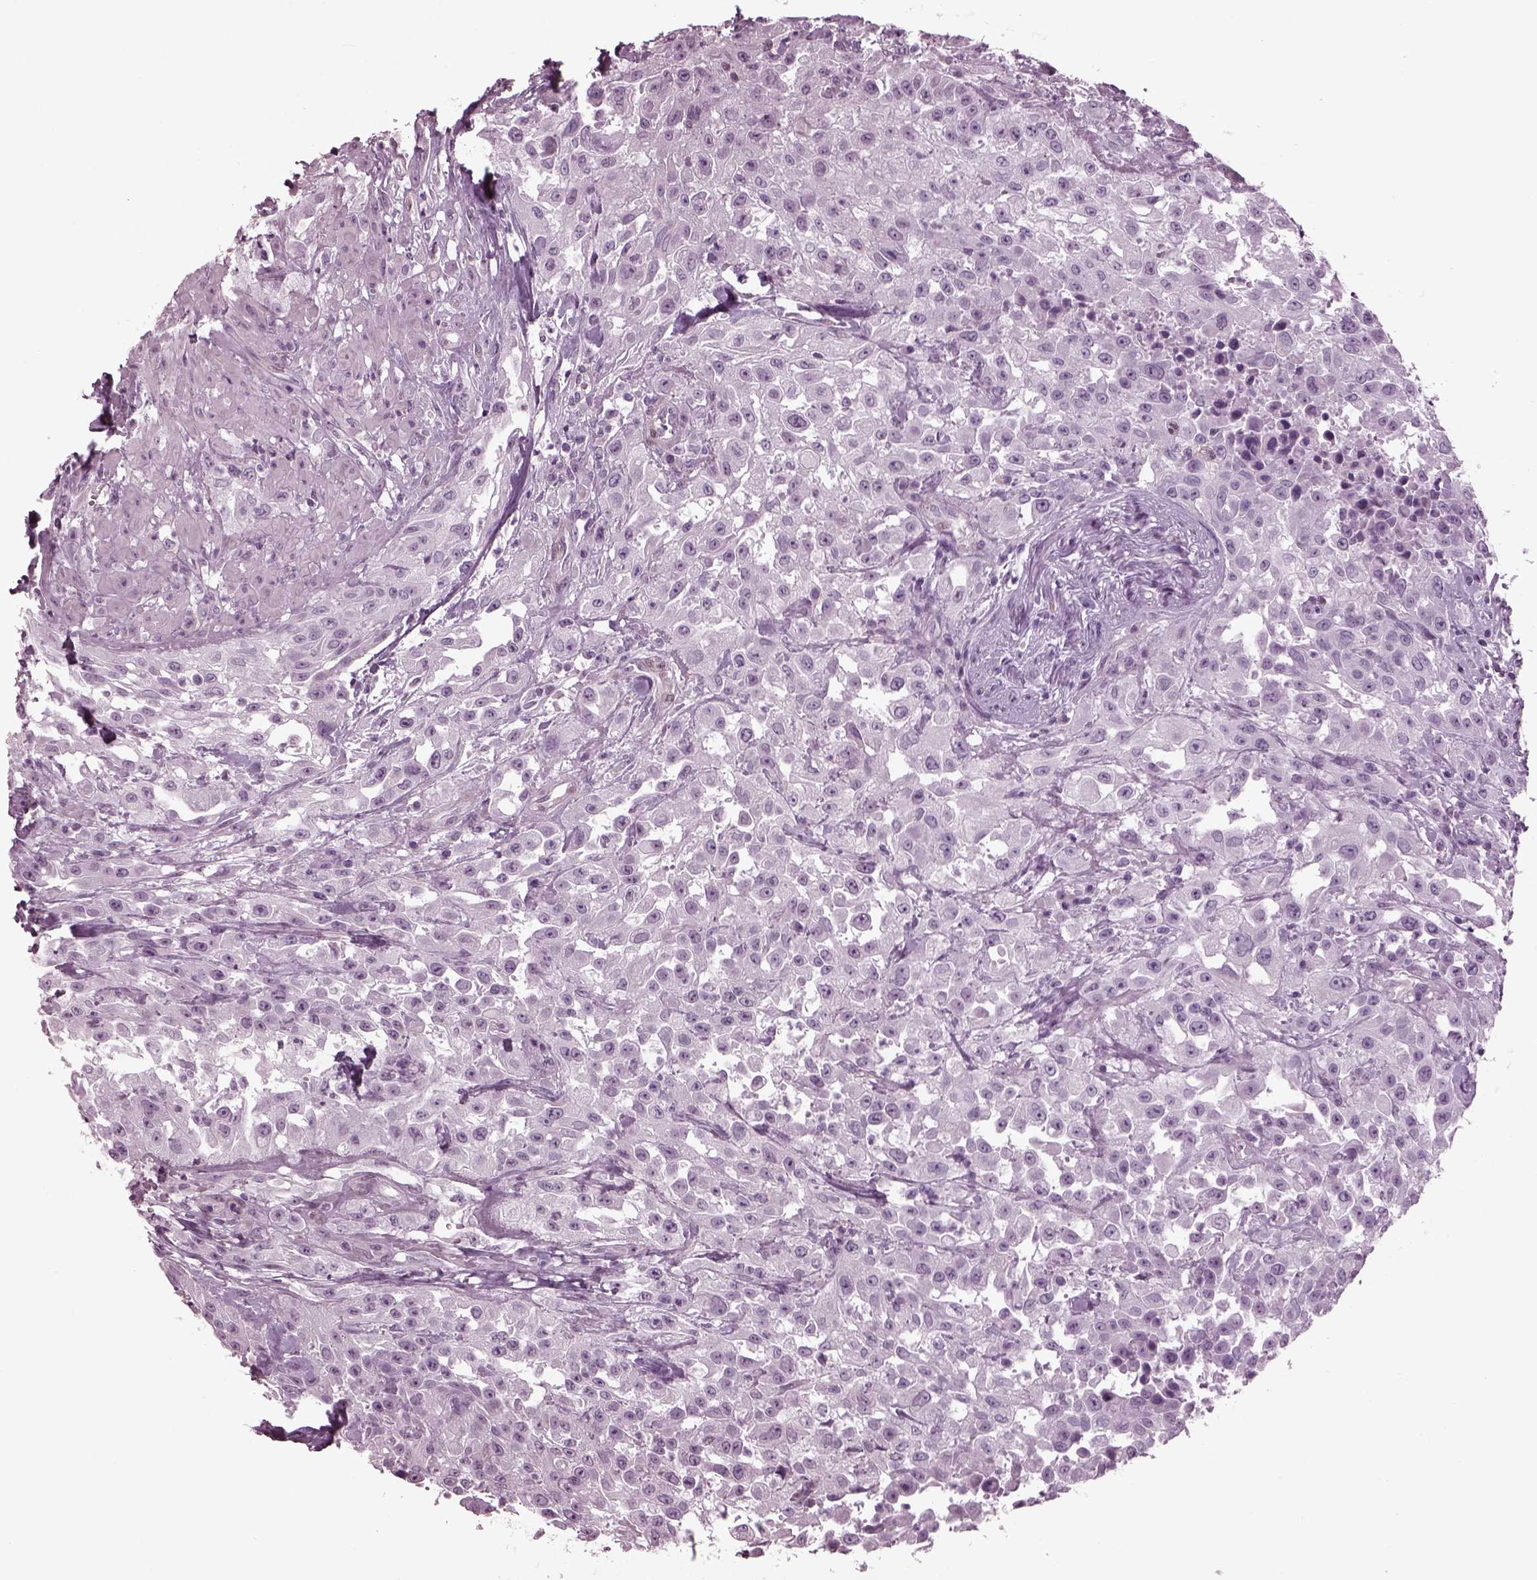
{"staining": {"intensity": "negative", "quantity": "none", "location": "none"}, "tissue": "urothelial cancer", "cell_type": "Tumor cells", "image_type": "cancer", "snomed": [{"axis": "morphology", "description": "Urothelial carcinoma, High grade"}, {"axis": "topography", "description": "Urinary bladder"}], "caption": "Immunohistochemistry histopathology image of neoplastic tissue: human urothelial cancer stained with DAB reveals no significant protein expression in tumor cells.", "gene": "TPPP2", "patient": {"sex": "male", "age": 79}}